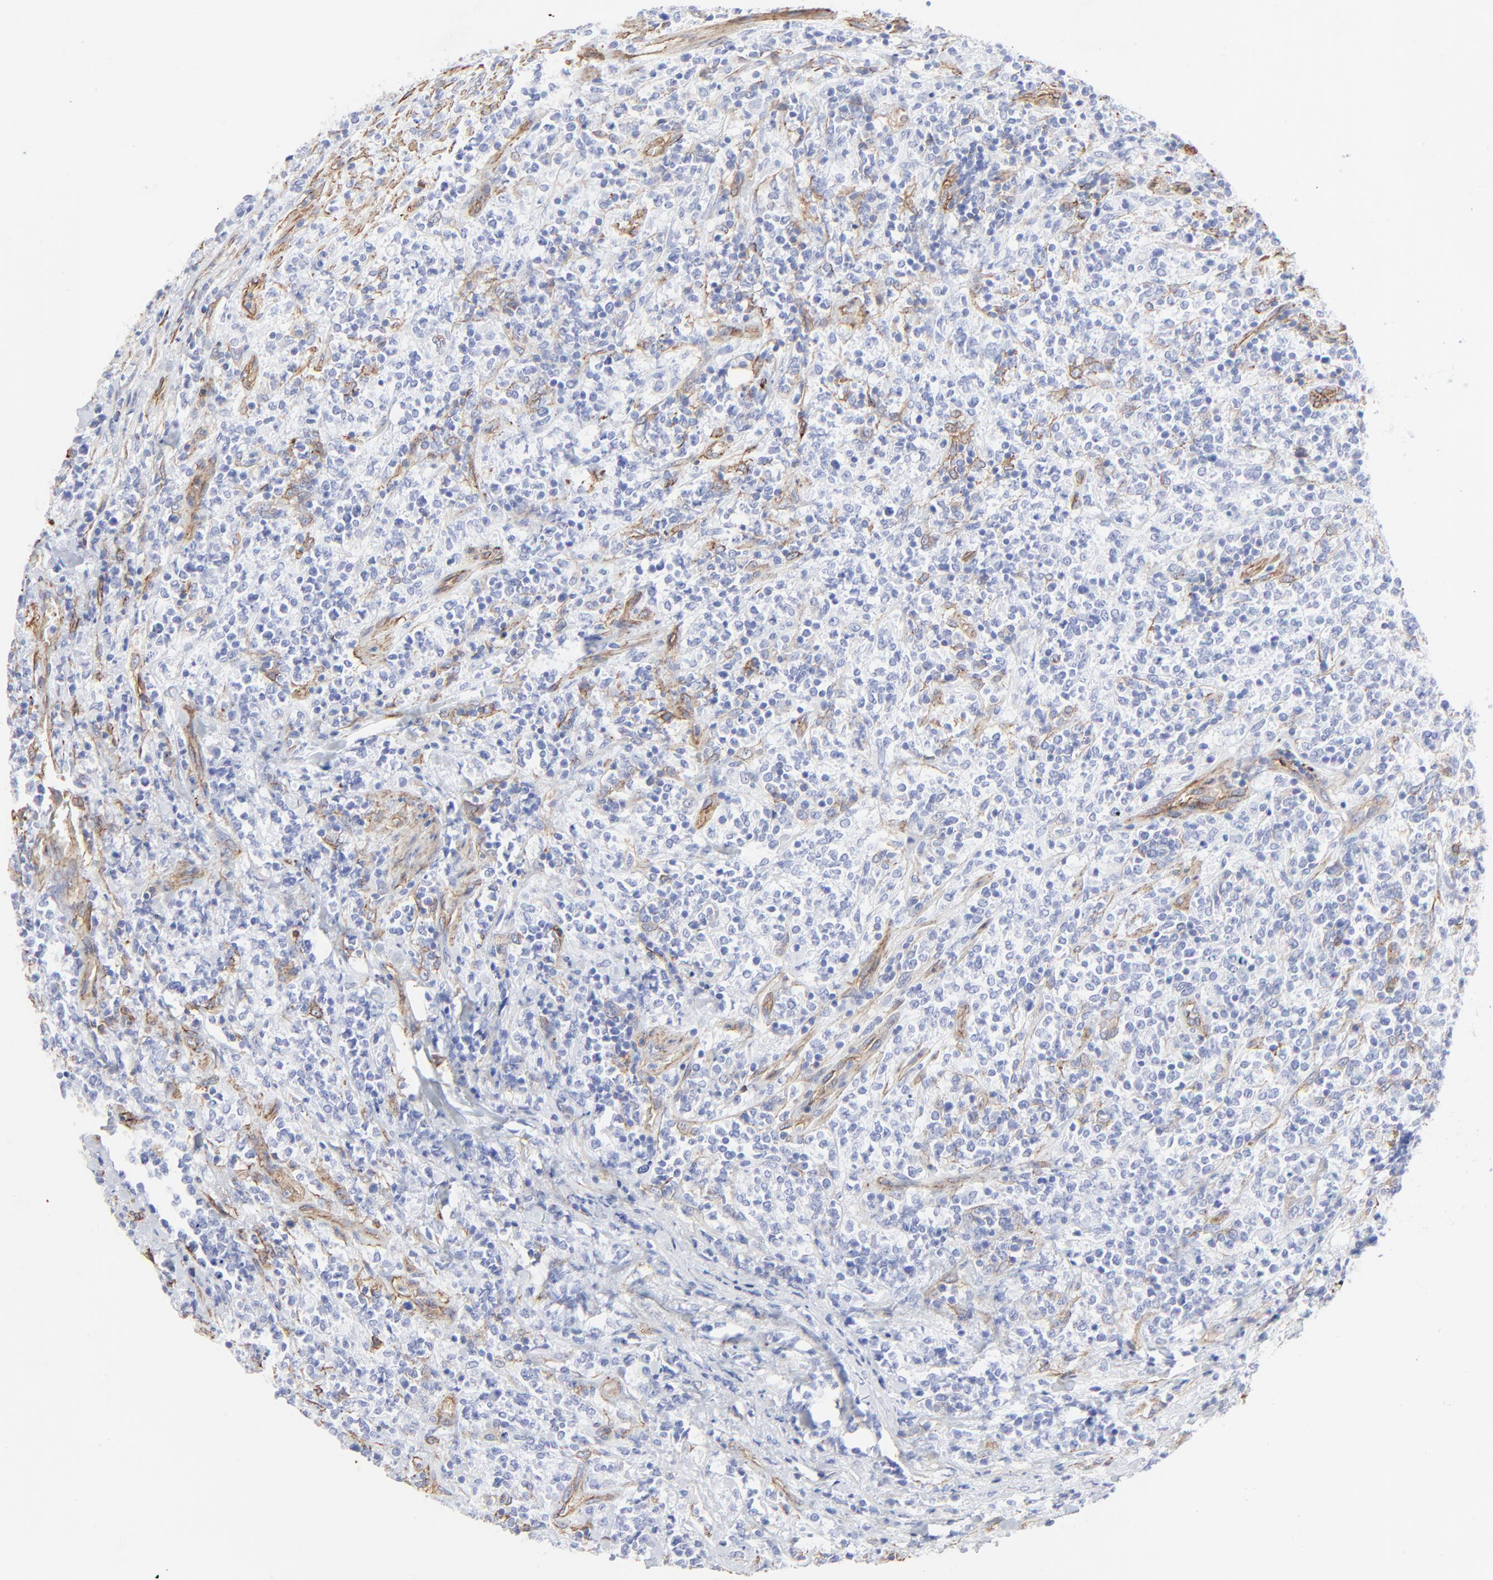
{"staining": {"intensity": "negative", "quantity": "none", "location": "none"}, "tissue": "lymphoma", "cell_type": "Tumor cells", "image_type": "cancer", "snomed": [{"axis": "morphology", "description": "Malignant lymphoma, non-Hodgkin's type, High grade"}, {"axis": "topography", "description": "Soft tissue"}], "caption": "IHC of human lymphoma exhibits no positivity in tumor cells.", "gene": "CAV1", "patient": {"sex": "male", "age": 18}}